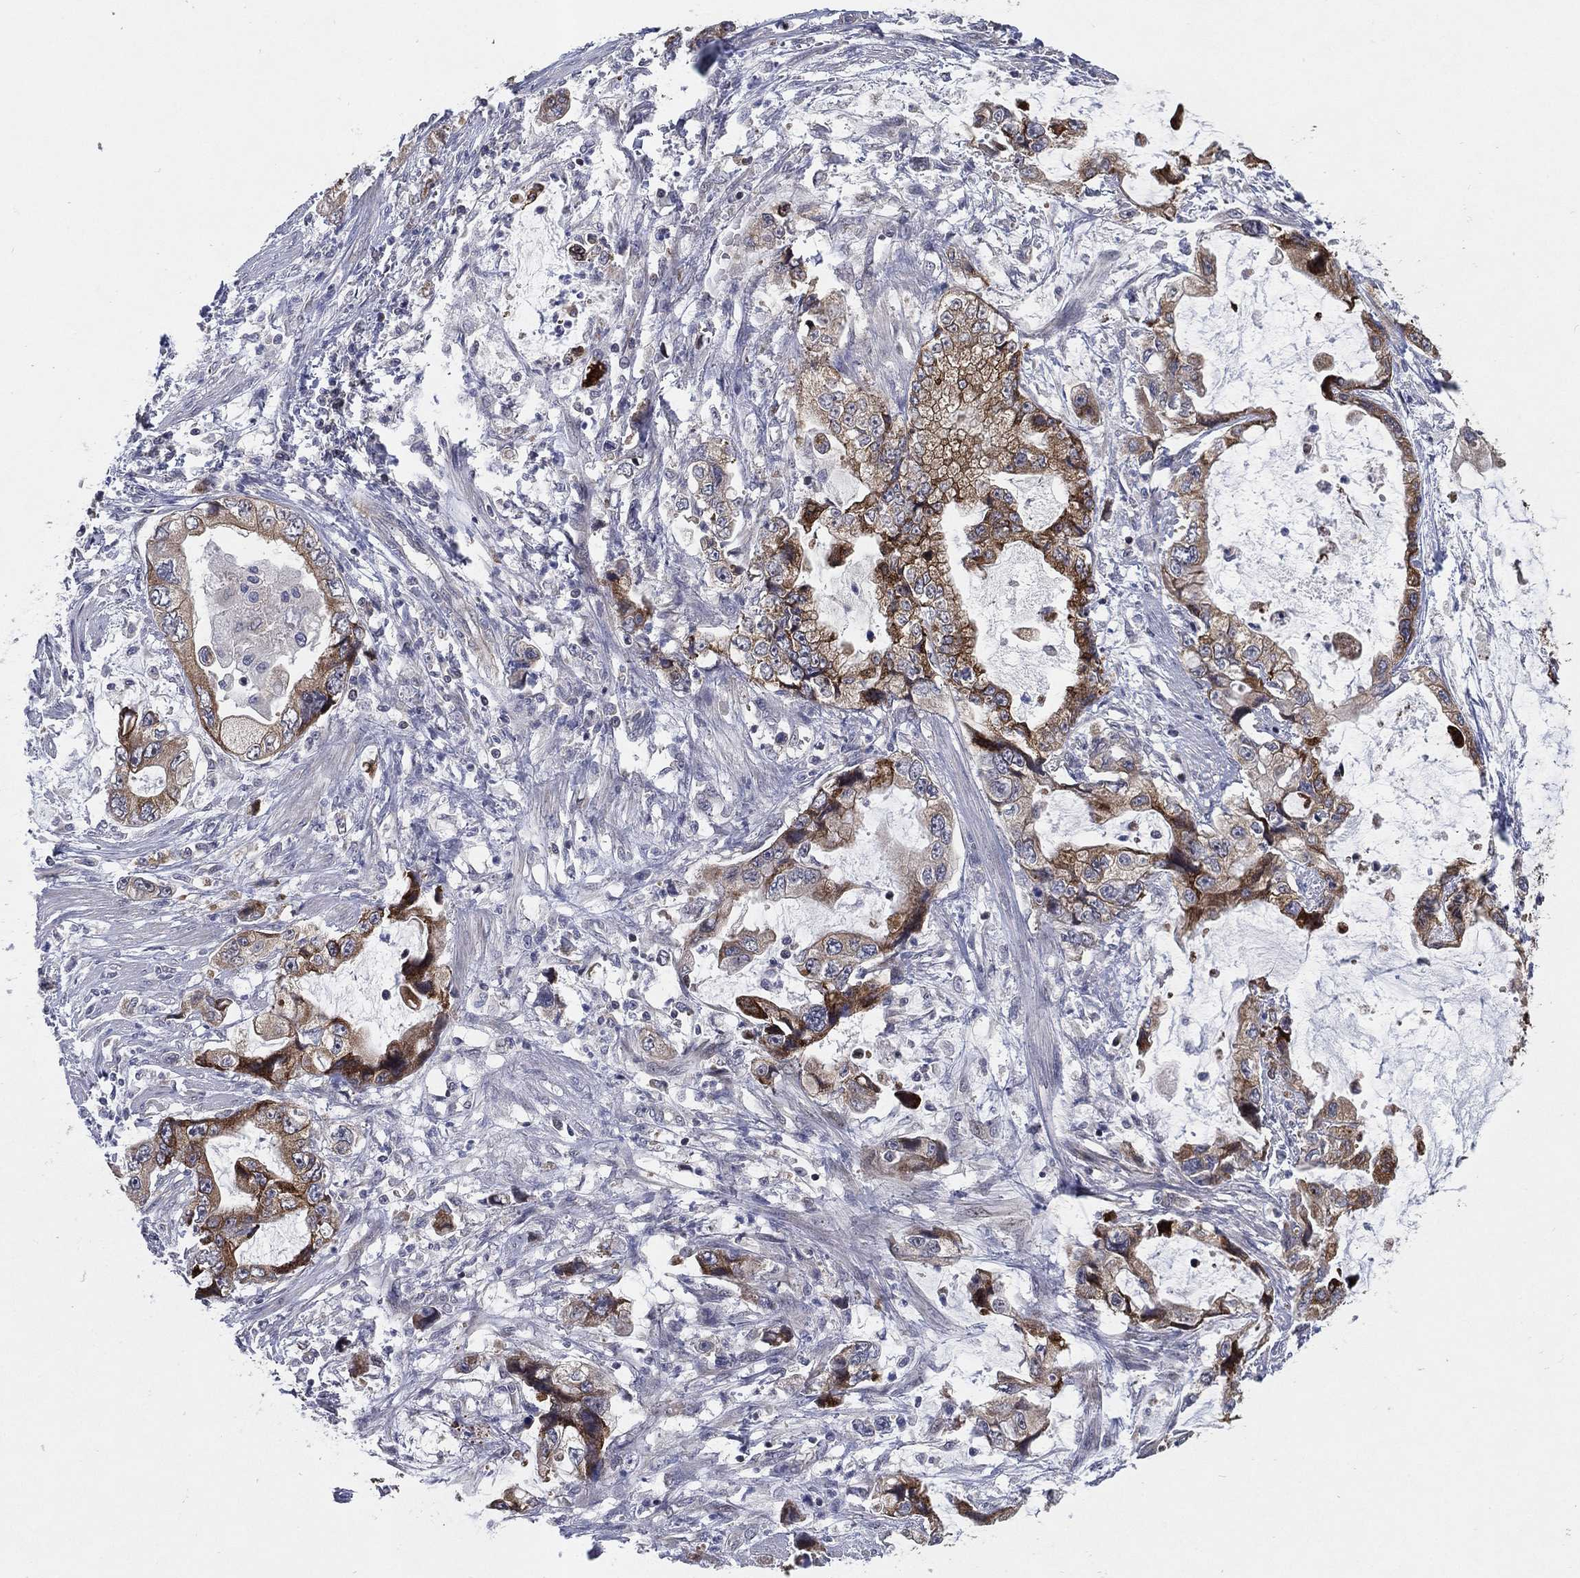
{"staining": {"intensity": "strong", "quantity": "25%-75%", "location": "cytoplasmic/membranous"}, "tissue": "stomach cancer", "cell_type": "Tumor cells", "image_type": "cancer", "snomed": [{"axis": "morphology", "description": "Adenocarcinoma, NOS"}, {"axis": "topography", "description": "Pancreas"}, {"axis": "topography", "description": "Stomach, upper"}, {"axis": "topography", "description": "Stomach"}], "caption": "IHC image of stomach adenocarcinoma stained for a protein (brown), which displays high levels of strong cytoplasmic/membranous staining in approximately 25%-75% of tumor cells.", "gene": "KAT14", "patient": {"sex": "male", "age": 77}}